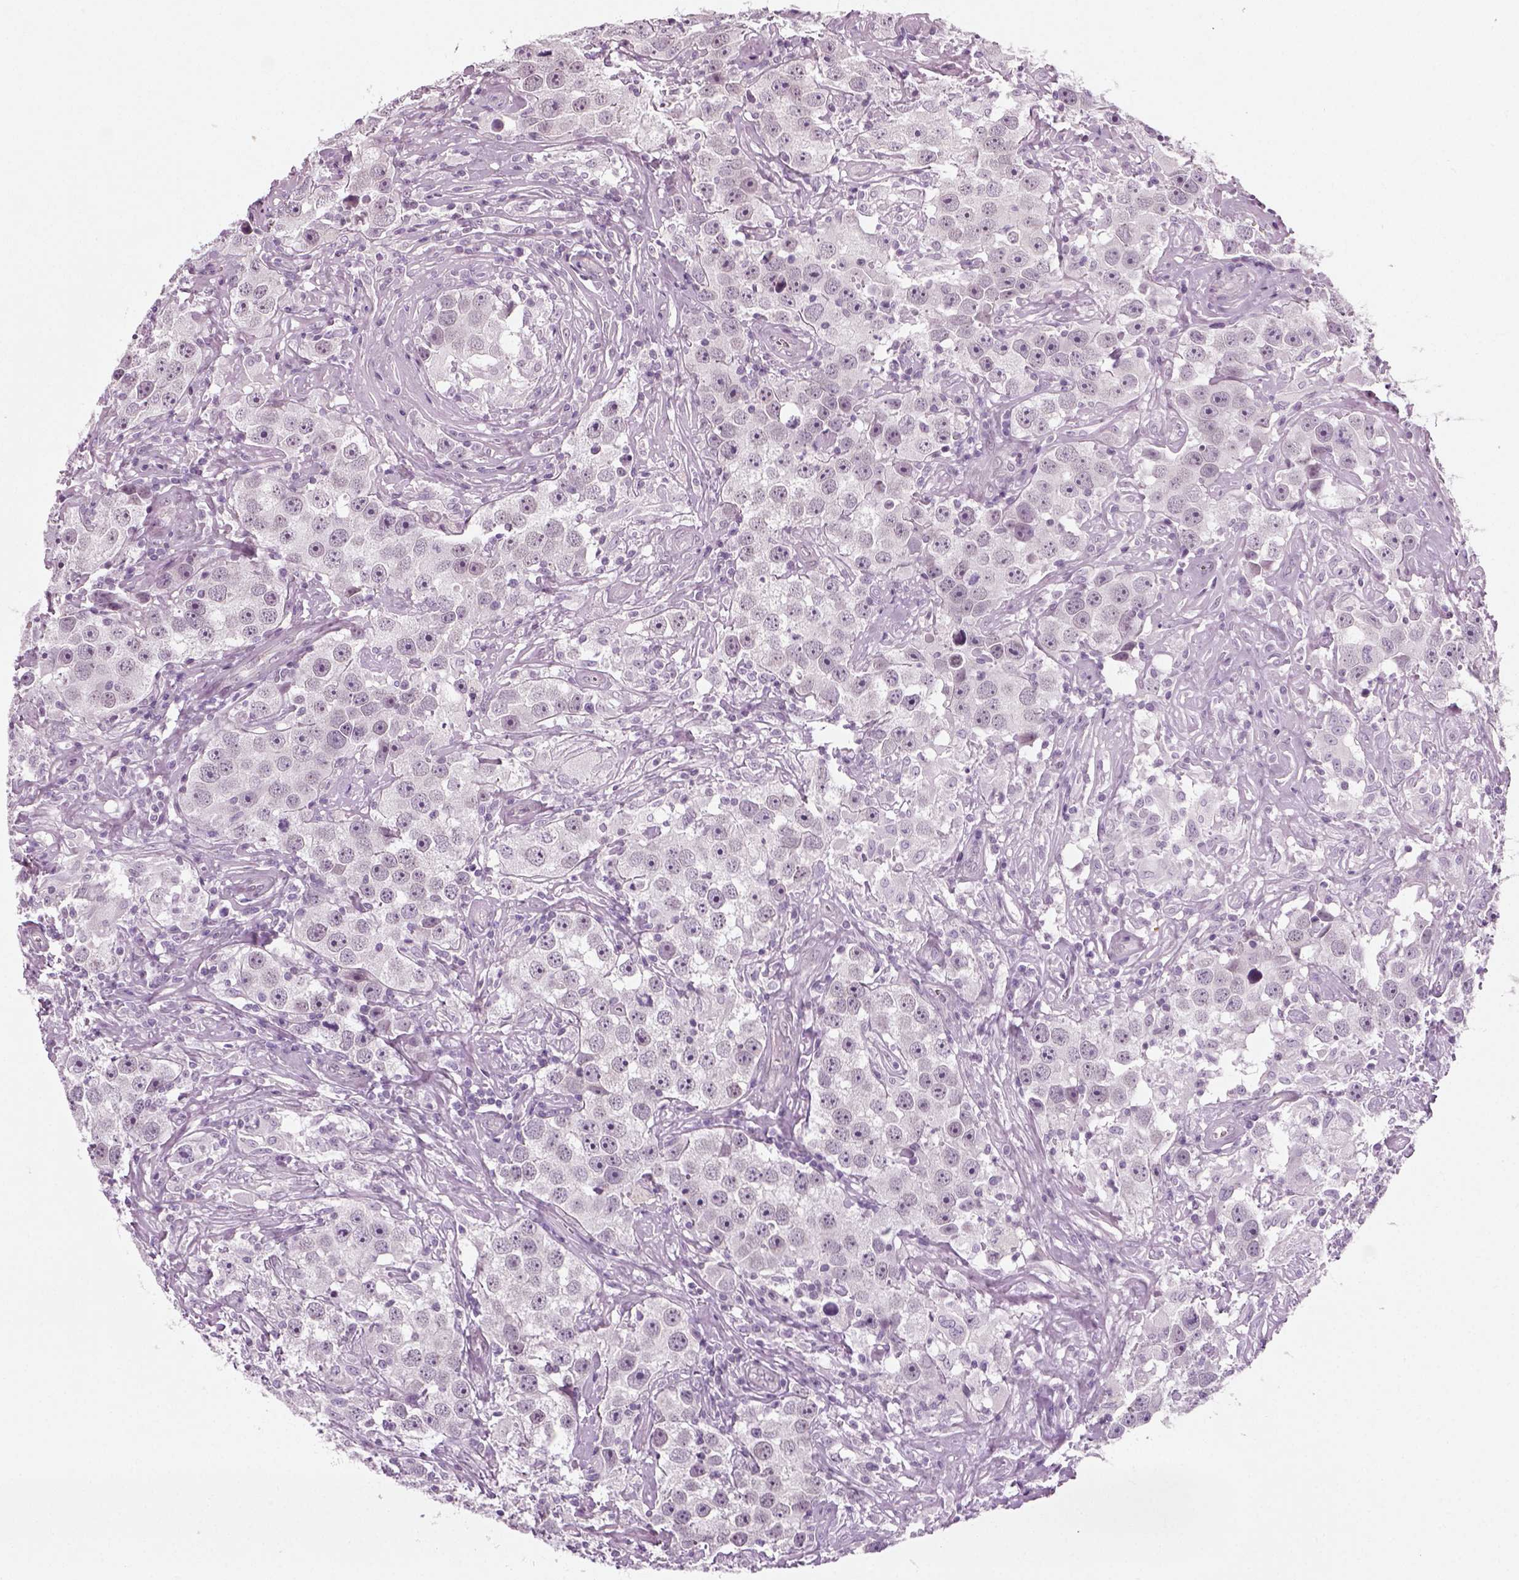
{"staining": {"intensity": "negative", "quantity": "none", "location": "none"}, "tissue": "testis cancer", "cell_type": "Tumor cells", "image_type": "cancer", "snomed": [{"axis": "morphology", "description": "Seminoma, NOS"}, {"axis": "topography", "description": "Testis"}], "caption": "A high-resolution histopathology image shows IHC staining of seminoma (testis), which reveals no significant staining in tumor cells. The staining is performed using DAB brown chromogen with nuclei counter-stained in using hematoxylin.", "gene": "SPATA31E1", "patient": {"sex": "male", "age": 49}}